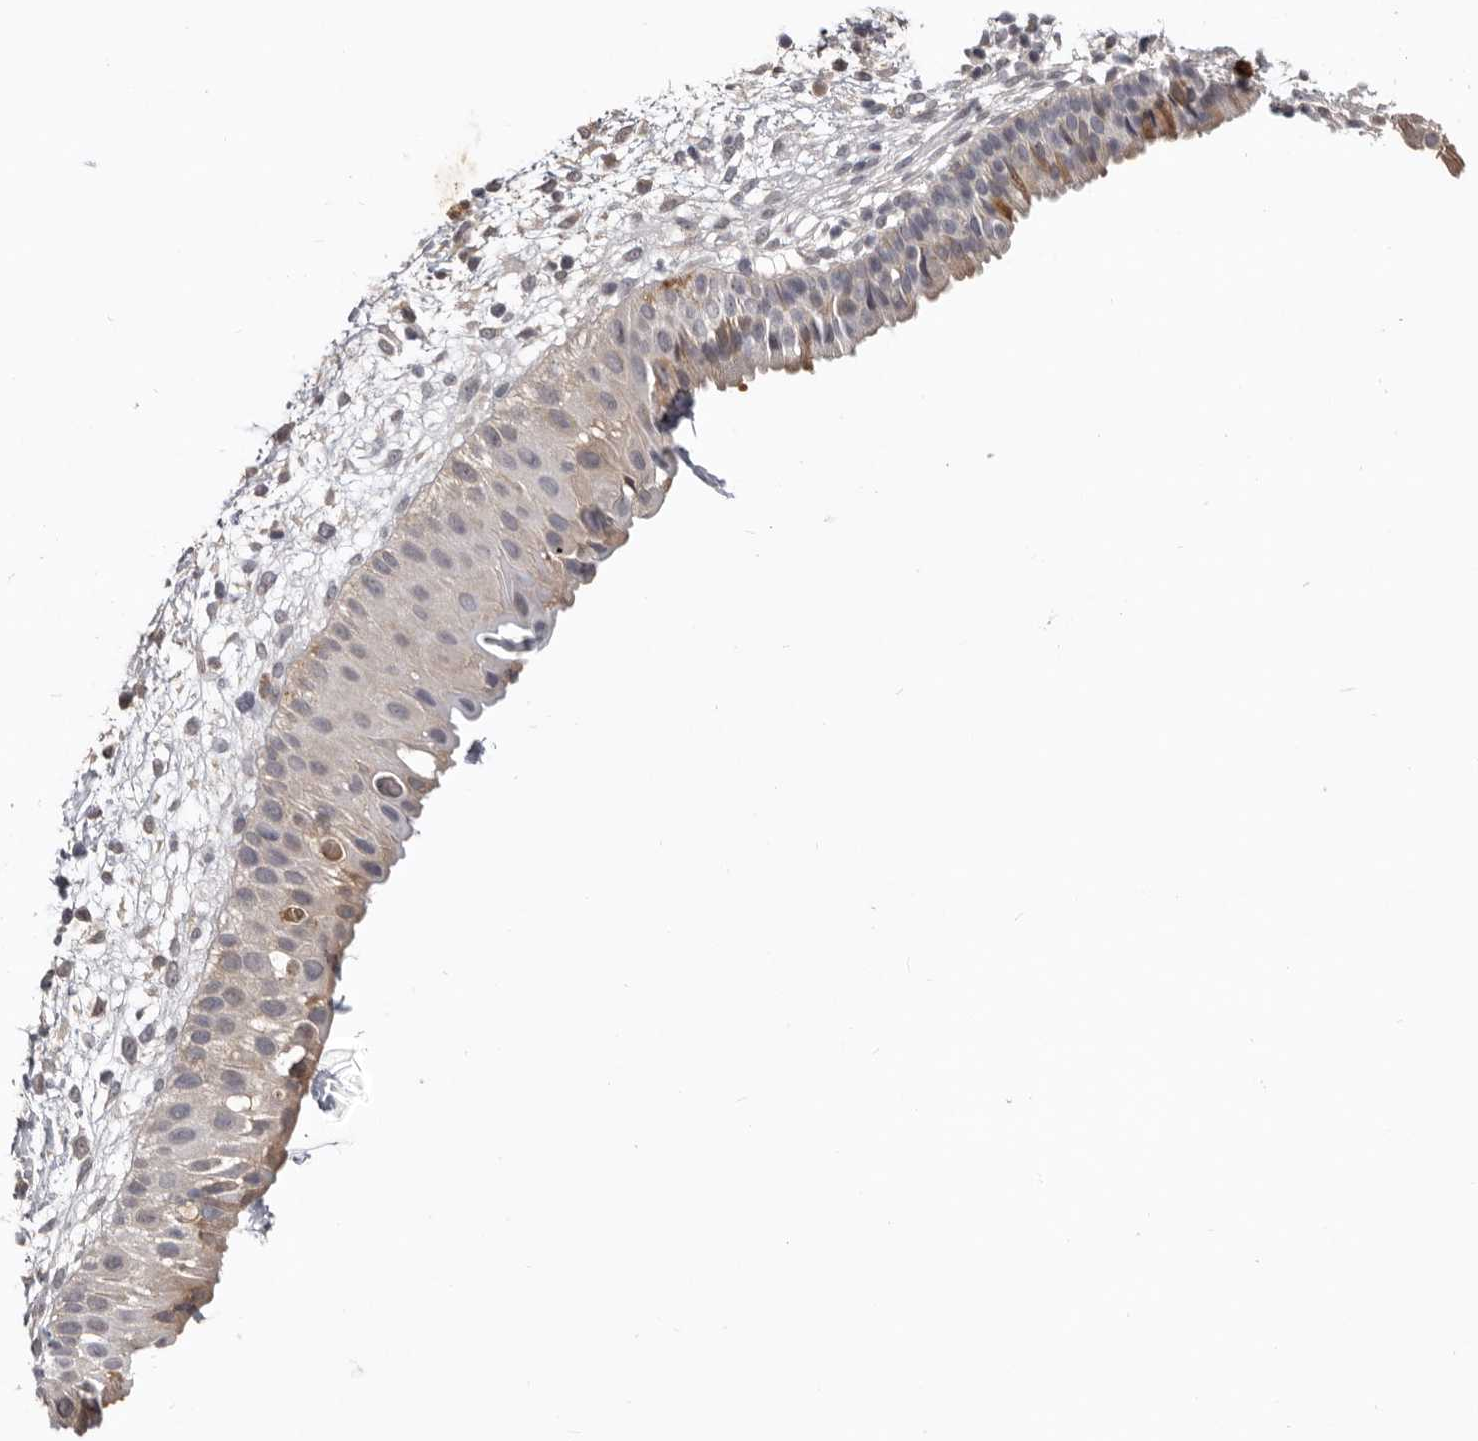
{"staining": {"intensity": "moderate", "quantity": "25%-75%", "location": "cytoplasmic/membranous"}, "tissue": "nasopharynx", "cell_type": "Respiratory epithelial cells", "image_type": "normal", "snomed": [{"axis": "morphology", "description": "Normal tissue, NOS"}, {"axis": "topography", "description": "Nasopharynx"}], "caption": "Immunohistochemical staining of unremarkable nasopharynx displays medium levels of moderate cytoplasmic/membranous positivity in about 25%-75% of respiratory epithelial cells.", "gene": "CDCA8", "patient": {"sex": "male", "age": 22}}